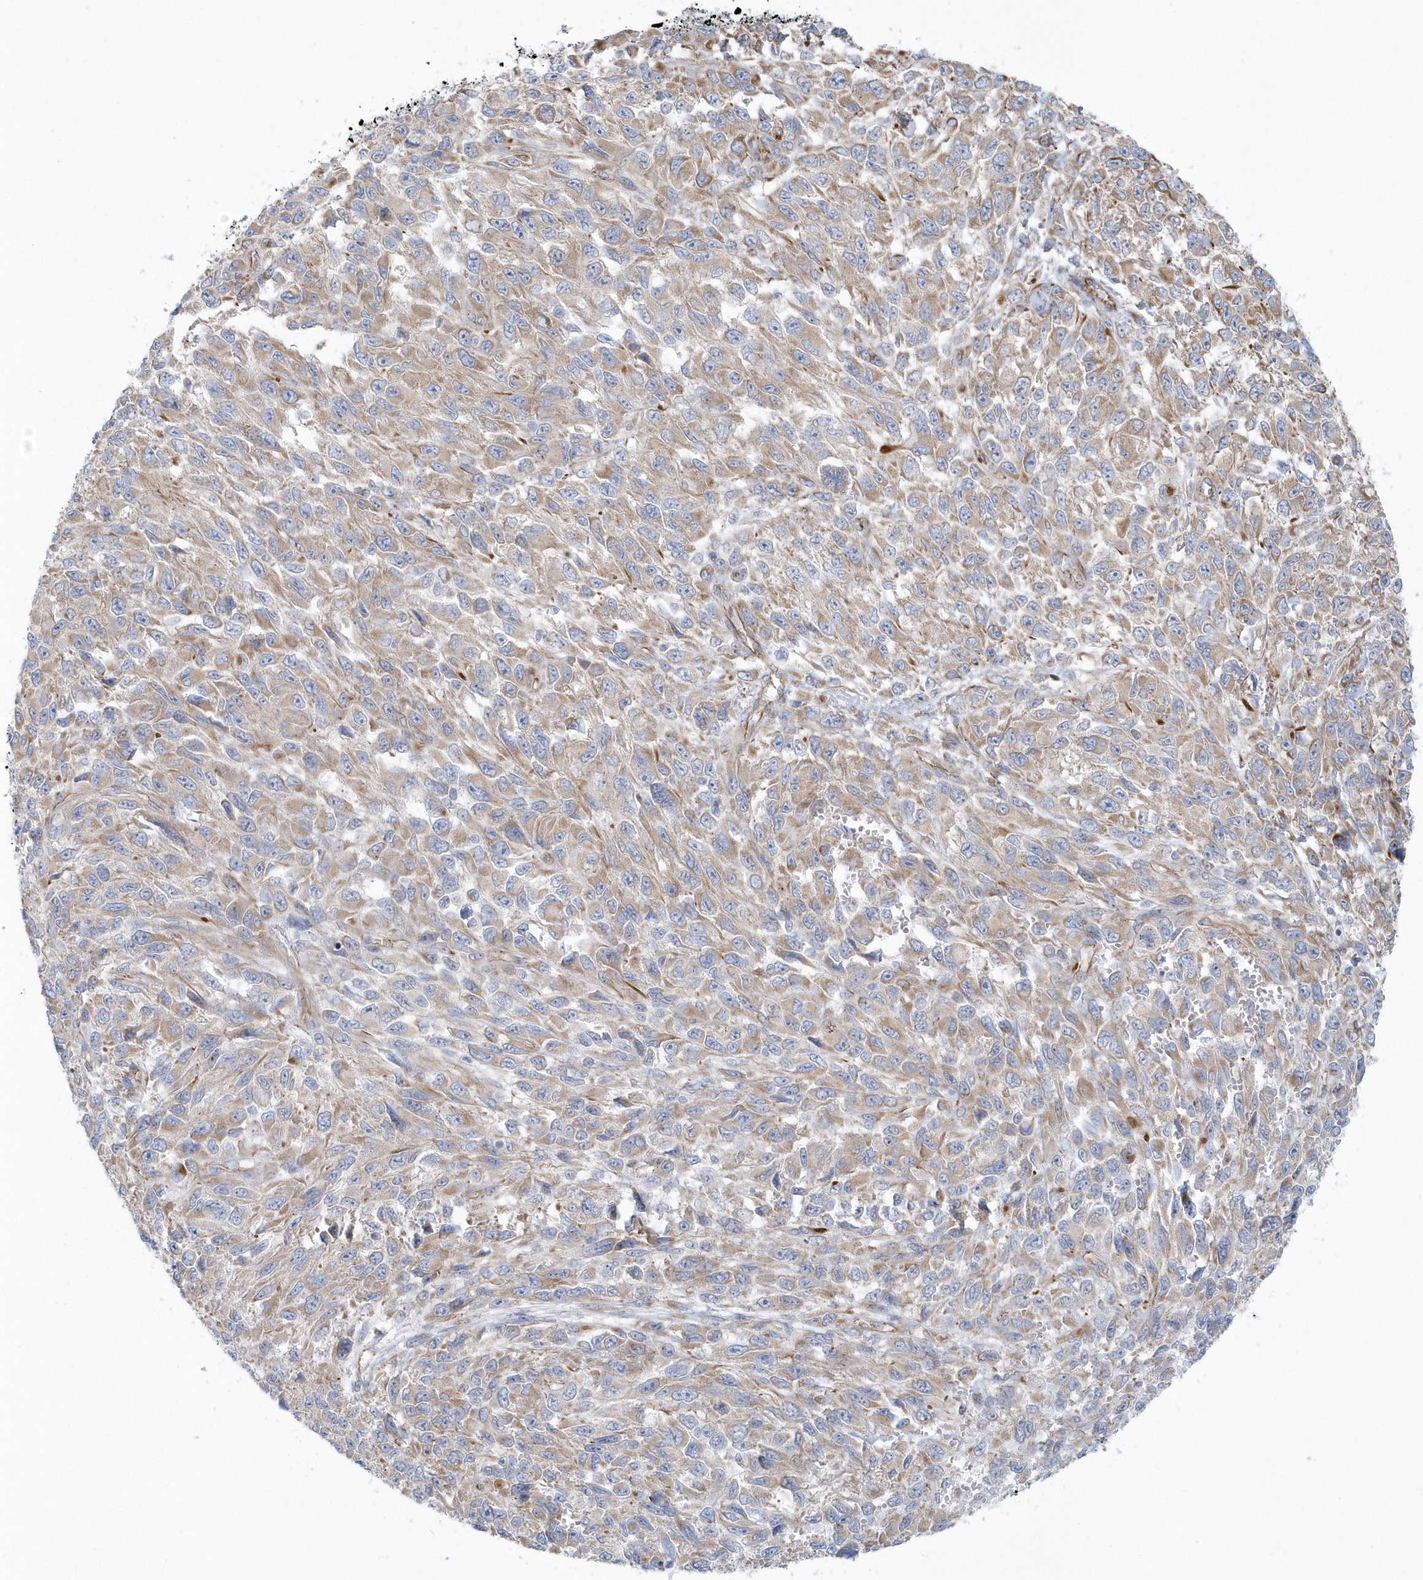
{"staining": {"intensity": "weak", "quantity": ">75%", "location": "cytoplasmic/membranous"}, "tissue": "melanoma", "cell_type": "Tumor cells", "image_type": "cancer", "snomed": [{"axis": "morphology", "description": "Malignant melanoma, NOS"}, {"axis": "topography", "description": "Skin"}], "caption": "DAB immunohistochemical staining of human melanoma shows weak cytoplasmic/membranous protein positivity in approximately >75% of tumor cells.", "gene": "GPR152", "patient": {"sex": "female", "age": 96}}